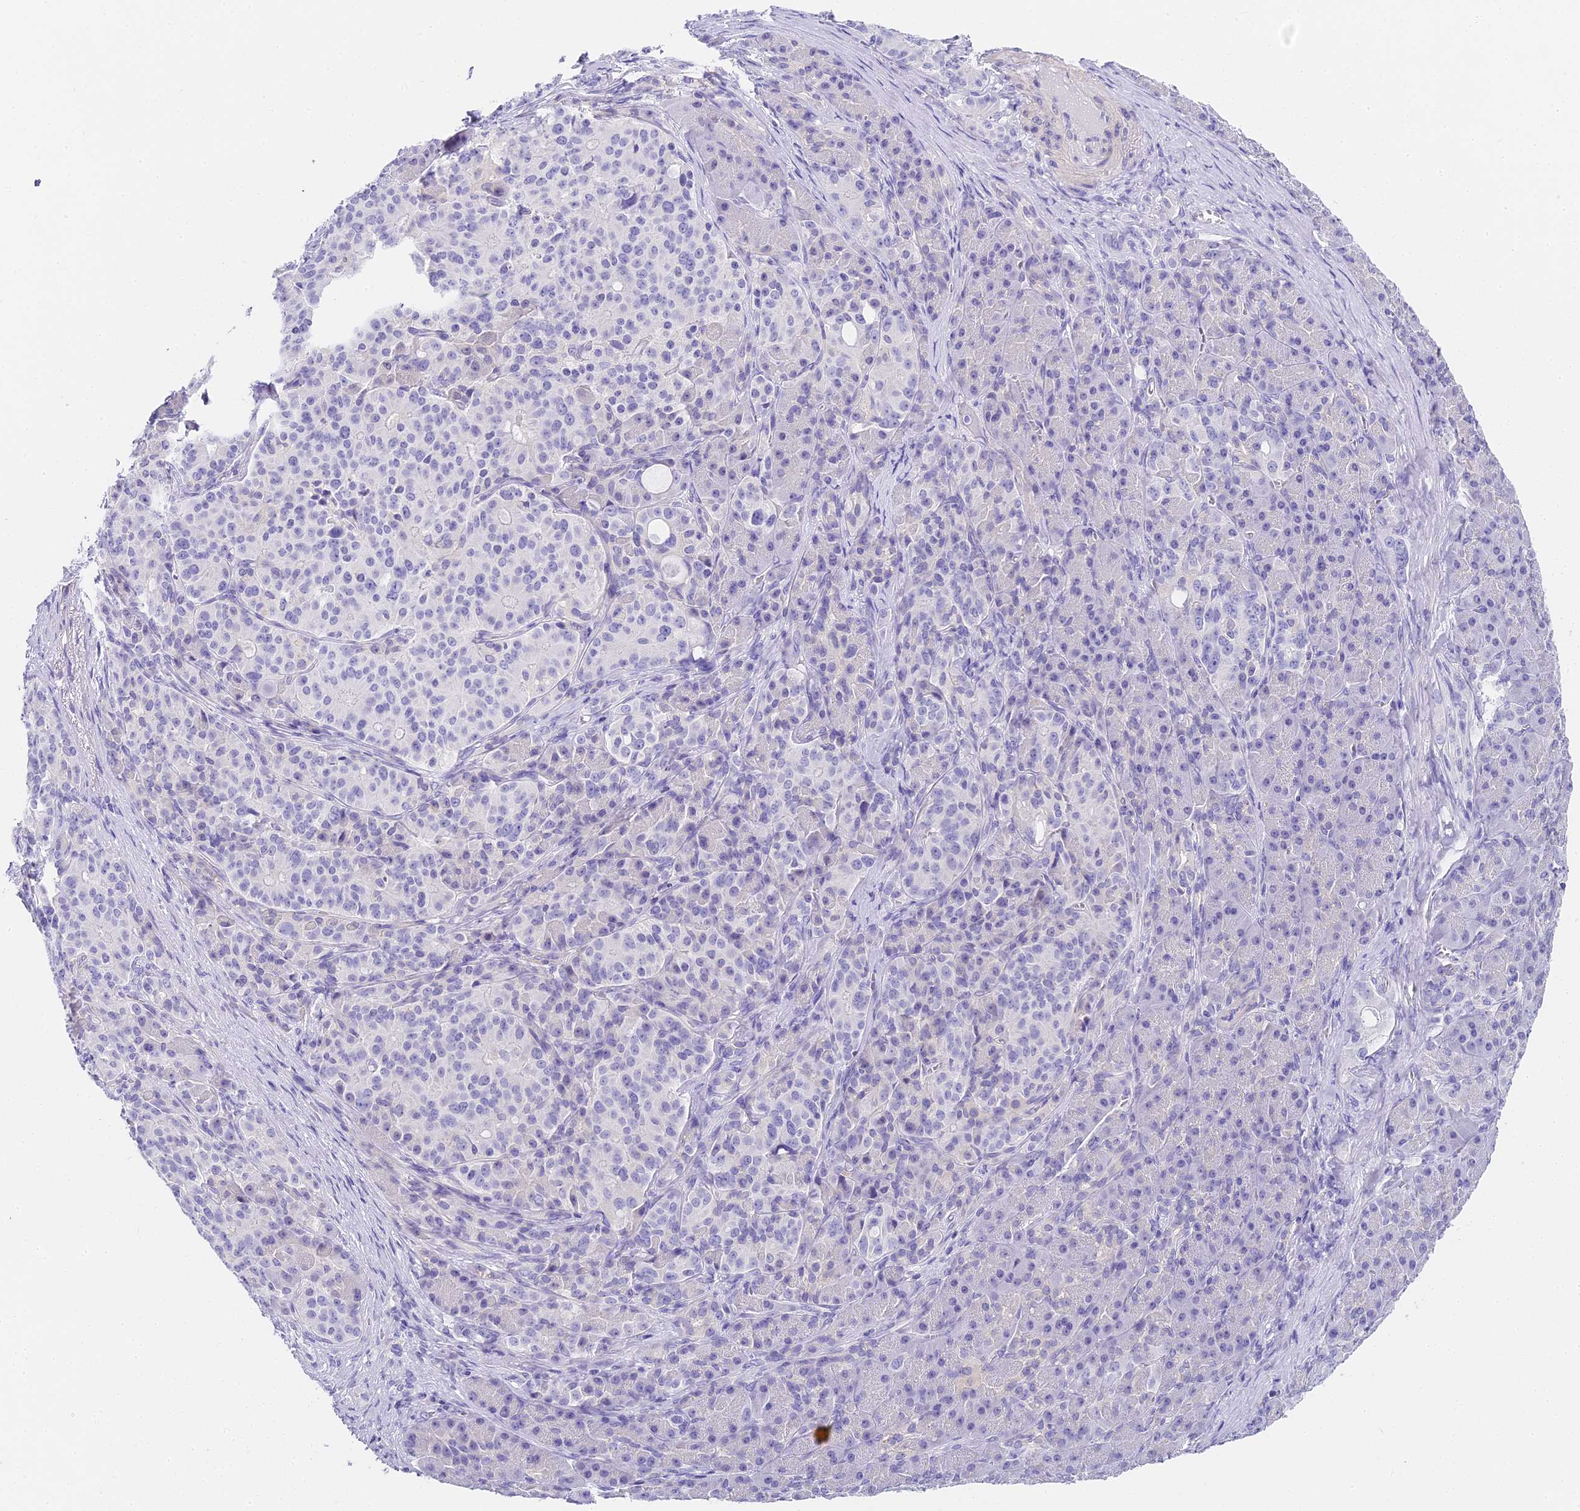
{"staining": {"intensity": "negative", "quantity": "none", "location": "none"}, "tissue": "pancreatic cancer", "cell_type": "Tumor cells", "image_type": "cancer", "snomed": [{"axis": "morphology", "description": "Adenocarcinoma, NOS"}, {"axis": "topography", "description": "Pancreas"}], "caption": "A high-resolution image shows immunohistochemistry staining of pancreatic cancer (adenocarcinoma), which exhibits no significant positivity in tumor cells.", "gene": "ABHD14A-ACY1", "patient": {"sex": "female", "age": 74}}